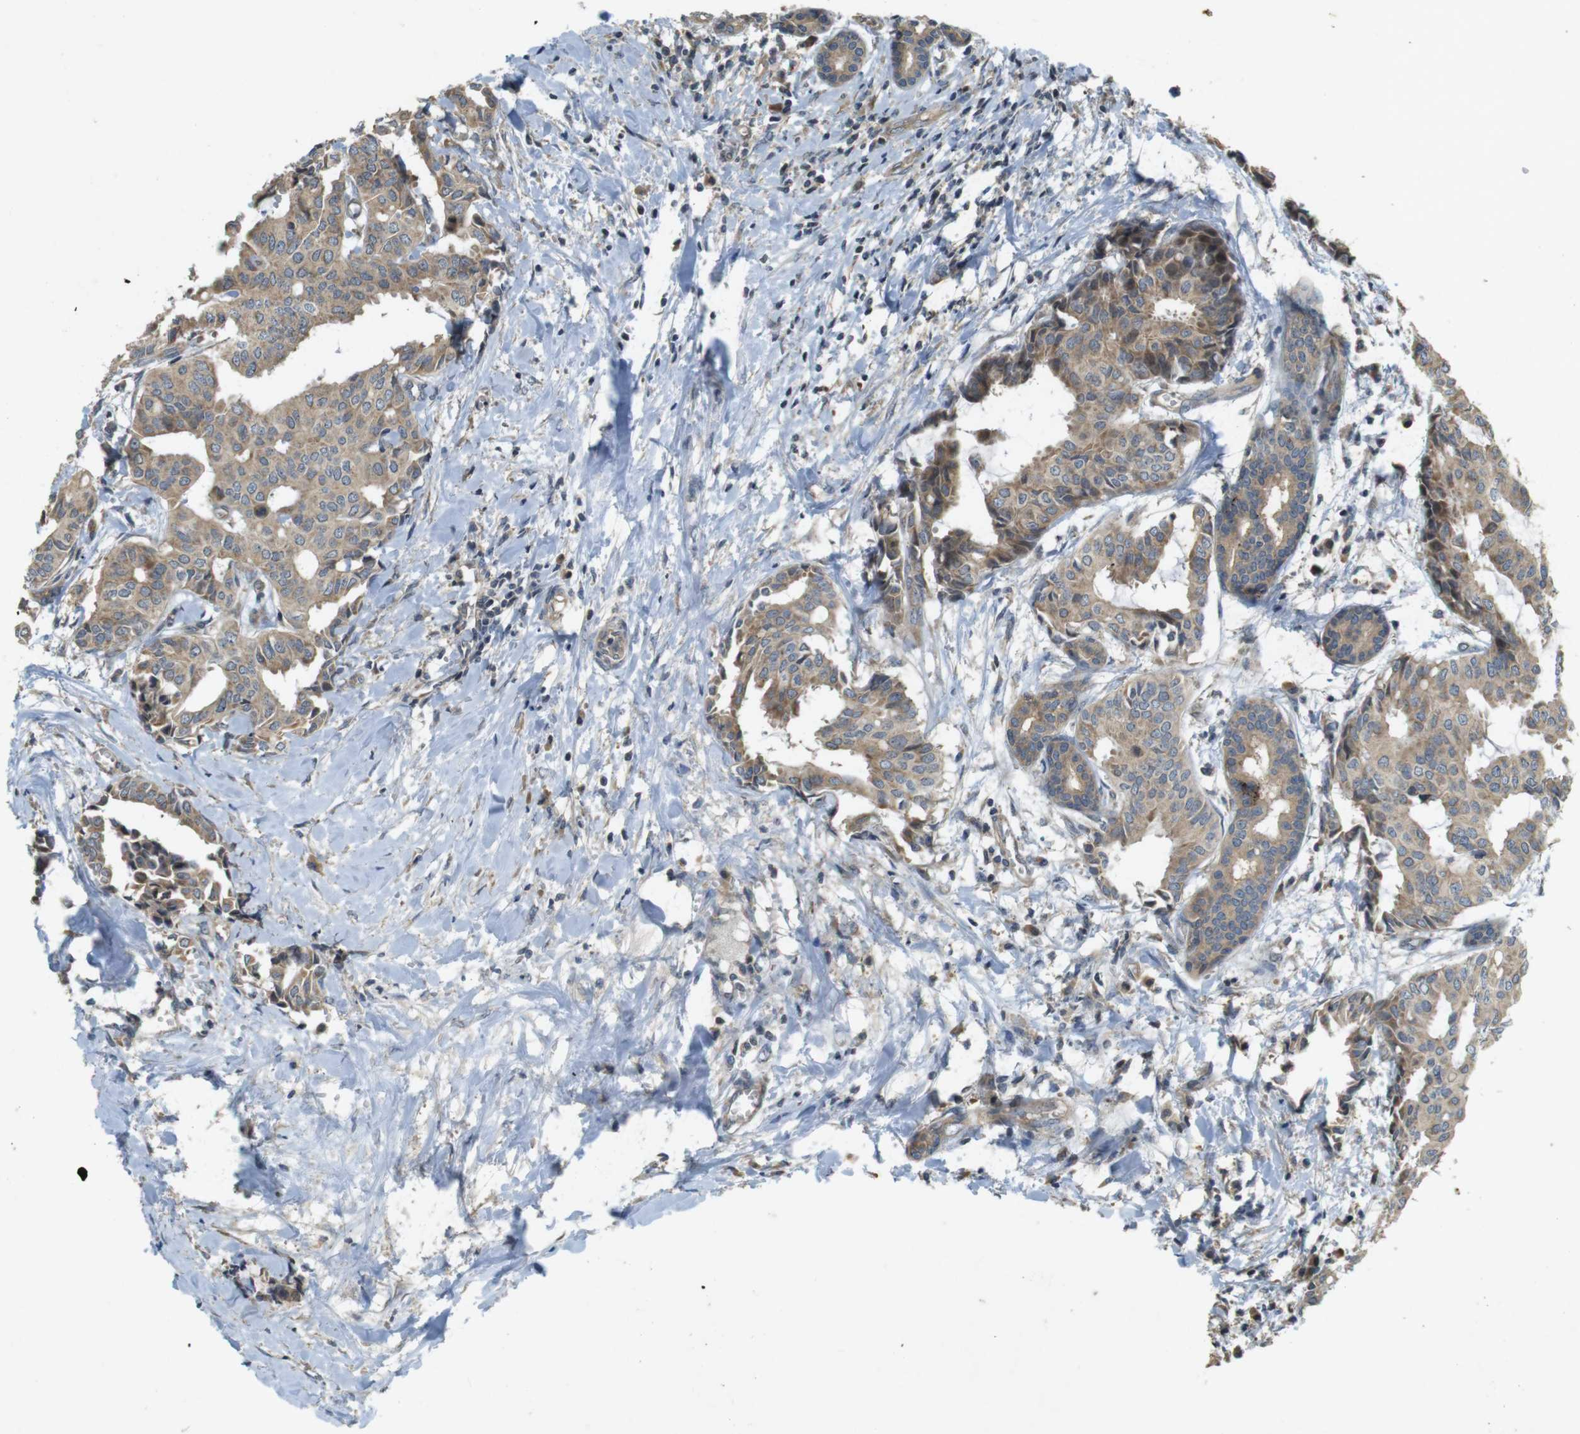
{"staining": {"intensity": "weak", "quantity": ">75%", "location": "cytoplasmic/membranous"}, "tissue": "head and neck cancer", "cell_type": "Tumor cells", "image_type": "cancer", "snomed": [{"axis": "morphology", "description": "Adenocarcinoma, NOS"}, {"axis": "topography", "description": "Salivary gland"}, {"axis": "topography", "description": "Head-Neck"}], "caption": "Tumor cells display low levels of weak cytoplasmic/membranous staining in approximately >75% of cells in human head and neck cancer (adenocarcinoma).", "gene": "CLTC", "patient": {"sex": "female", "age": 59}}